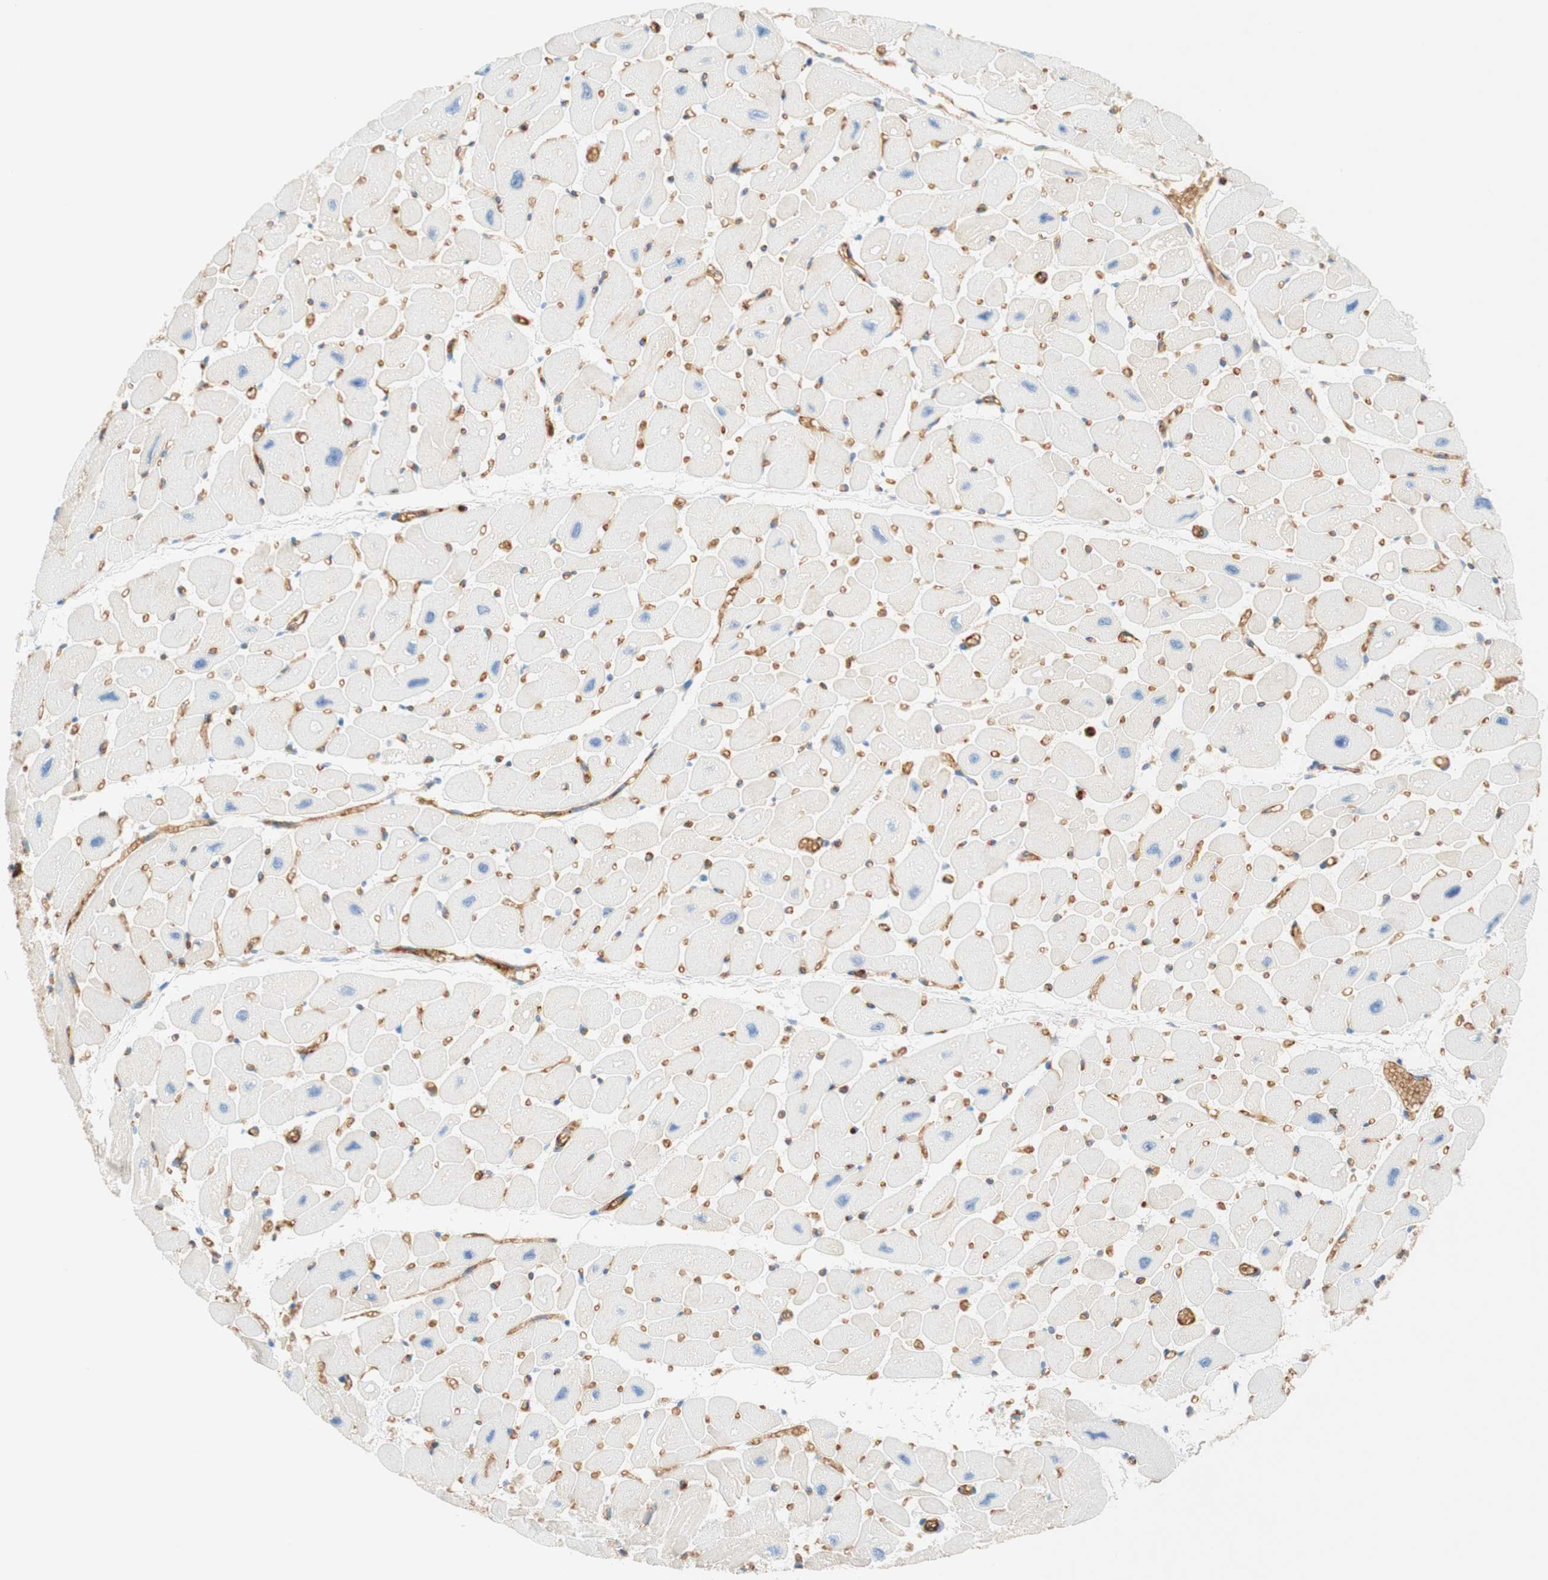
{"staining": {"intensity": "weak", "quantity": "<25%", "location": "cytoplasmic/membranous"}, "tissue": "heart muscle", "cell_type": "Cardiomyocytes", "image_type": "normal", "snomed": [{"axis": "morphology", "description": "Normal tissue, NOS"}, {"axis": "topography", "description": "Heart"}], "caption": "Immunohistochemistry of unremarkable heart muscle displays no staining in cardiomyocytes. (Stains: DAB (3,3'-diaminobenzidine) IHC with hematoxylin counter stain, Microscopy: brightfield microscopy at high magnification).", "gene": "STOM", "patient": {"sex": "female", "age": 54}}